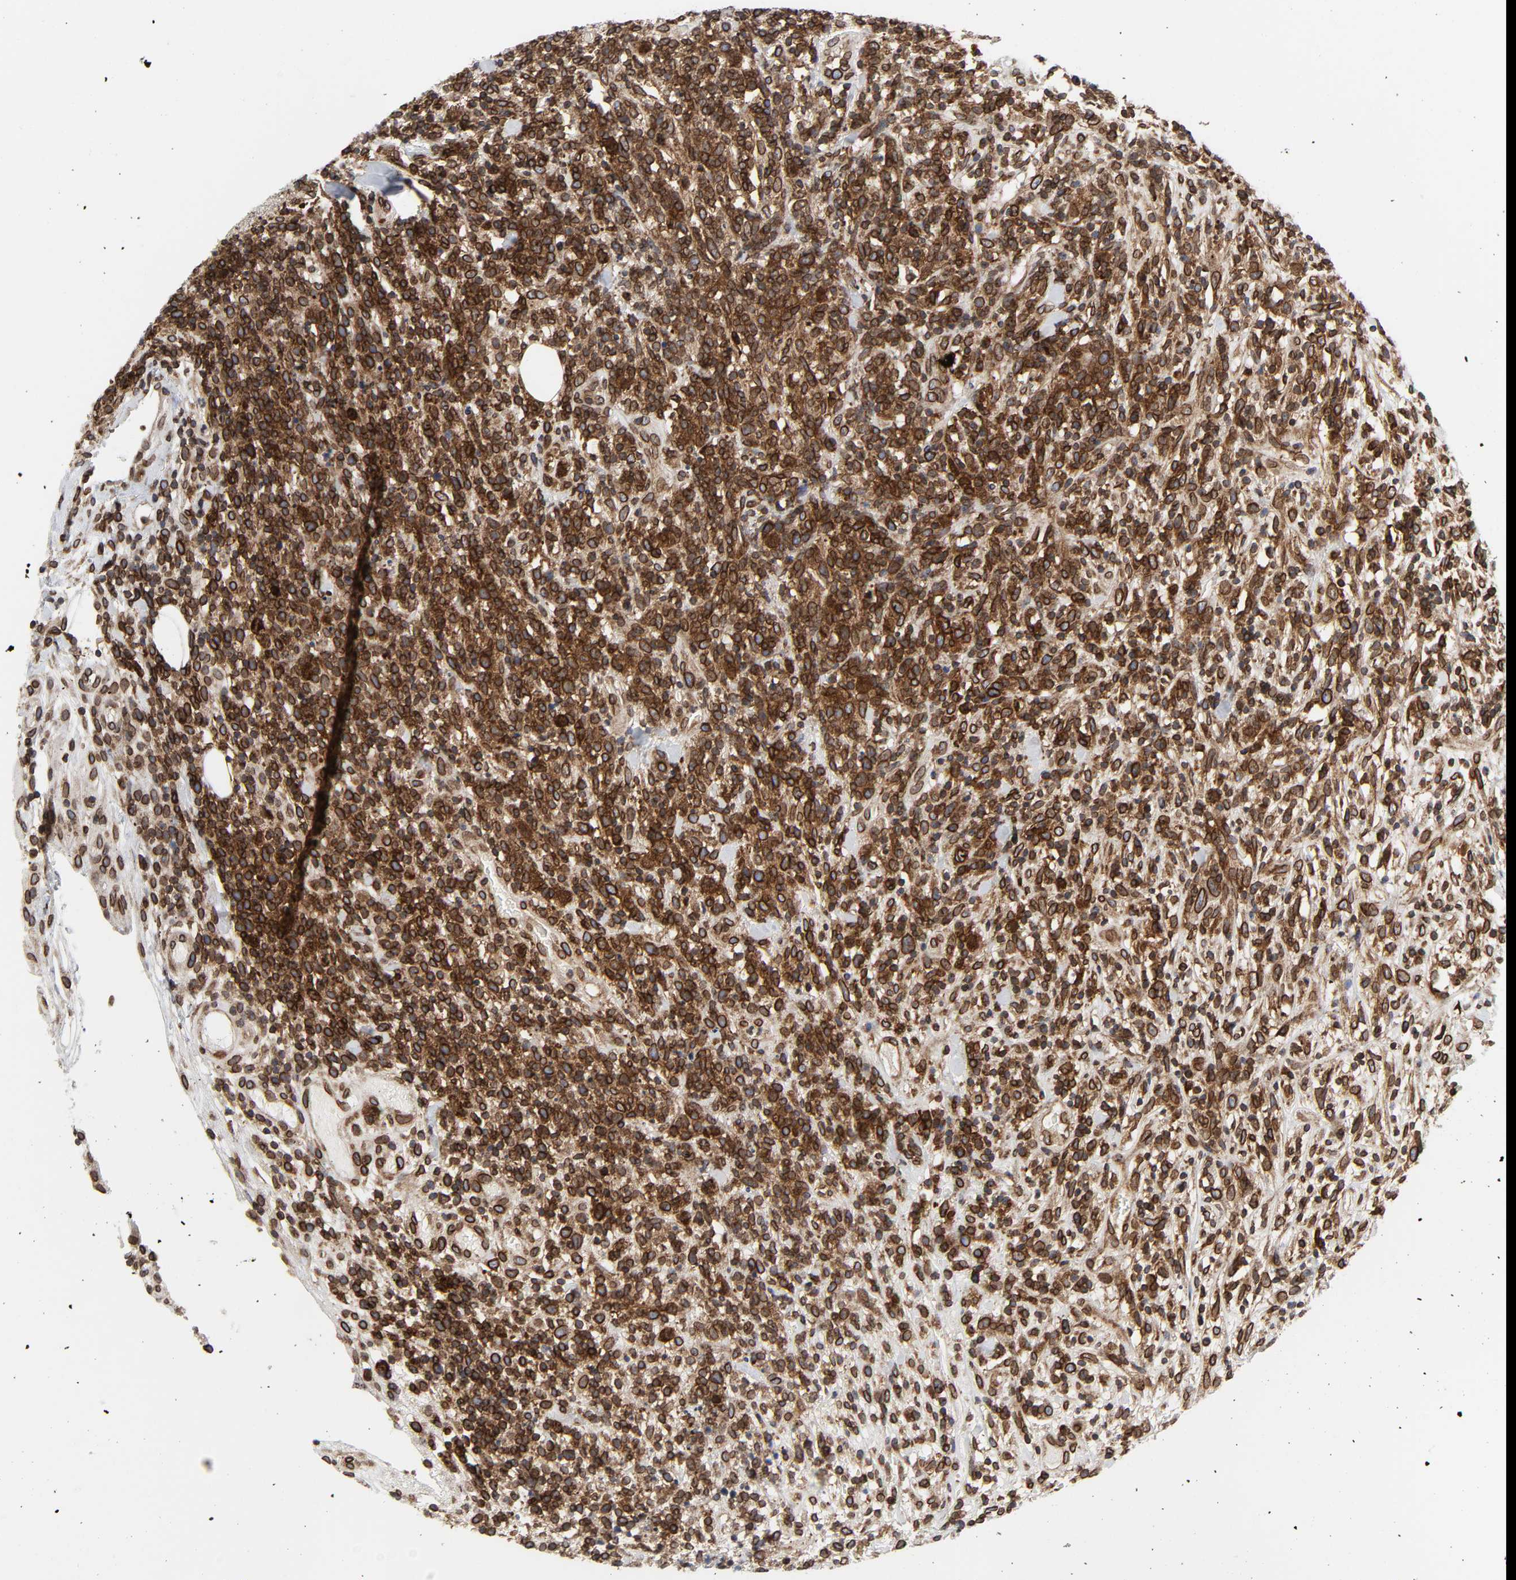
{"staining": {"intensity": "strong", "quantity": ">75%", "location": "cytoplasmic/membranous,nuclear"}, "tissue": "lymphoma", "cell_type": "Tumor cells", "image_type": "cancer", "snomed": [{"axis": "morphology", "description": "Malignant lymphoma, non-Hodgkin's type, High grade"}, {"axis": "topography", "description": "Lymph node"}], "caption": "DAB (3,3'-diaminobenzidine) immunohistochemical staining of lymphoma demonstrates strong cytoplasmic/membranous and nuclear protein staining in approximately >75% of tumor cells. (brown staining indicates protein expression, while blue staining denotes nuclei).", "gene": "RANGAP1", "patient": {"sex": "female", "age": 73}}